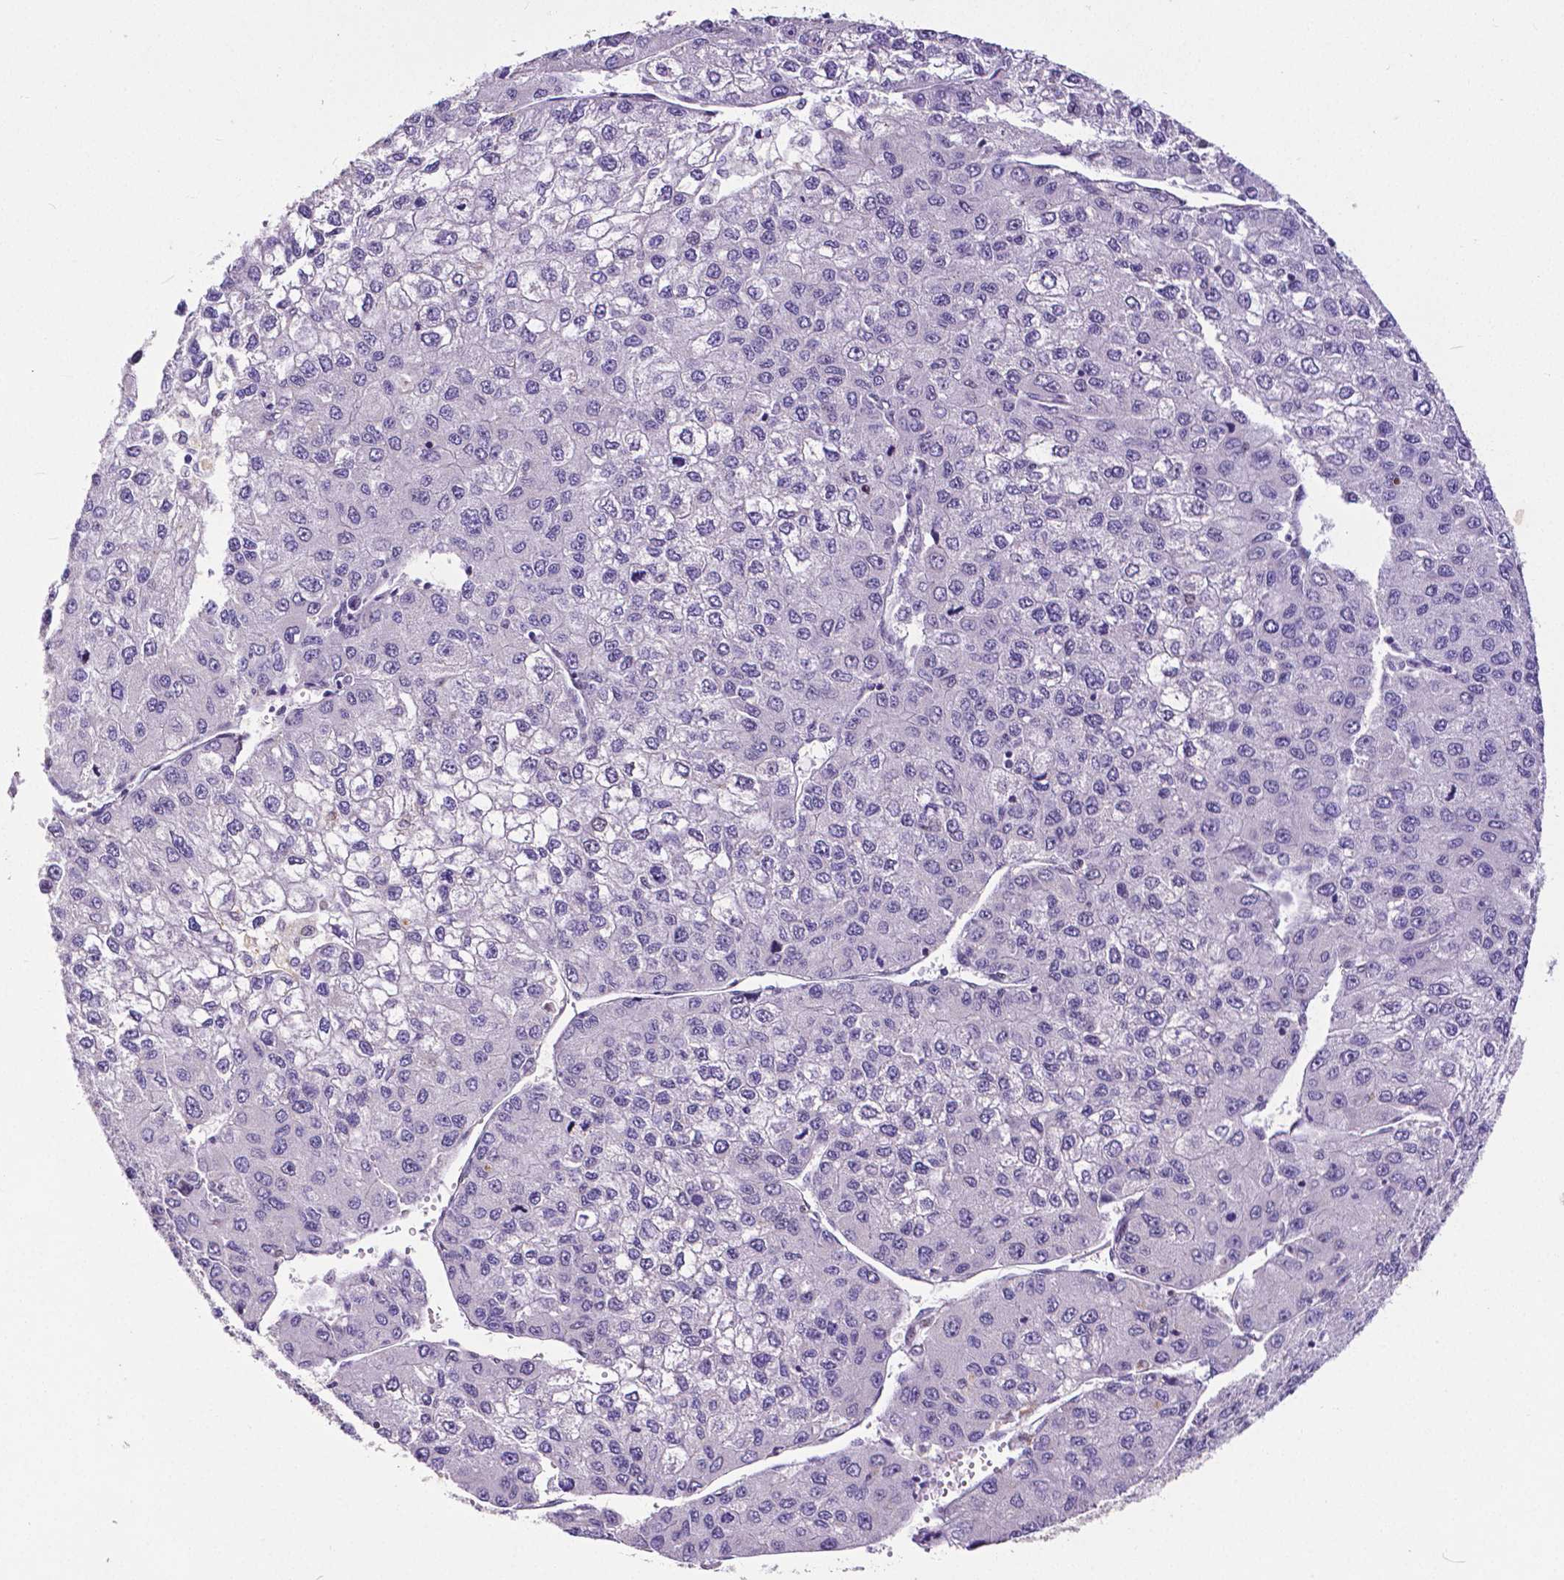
{"staining": {"intensity": "negative", "quantity": "none", "location": "none"}, "tissue": "liver cancer", "cell_type": "Tumor cells", "image_type": "cancer", "snomed": [{"axis": "morphology", "description": "Carcinoma, Hepatocellular, NOS"}, {"axis": "topography", "description": "Liver"}], "caption": "Immunohistochemical staining of human liver hepatocellular carcinoma shows no significant staining in tumor cells. Nuclei are stained in blue.", "gene": "ATRX", "patient": {"sex": "female", "age": 66}}